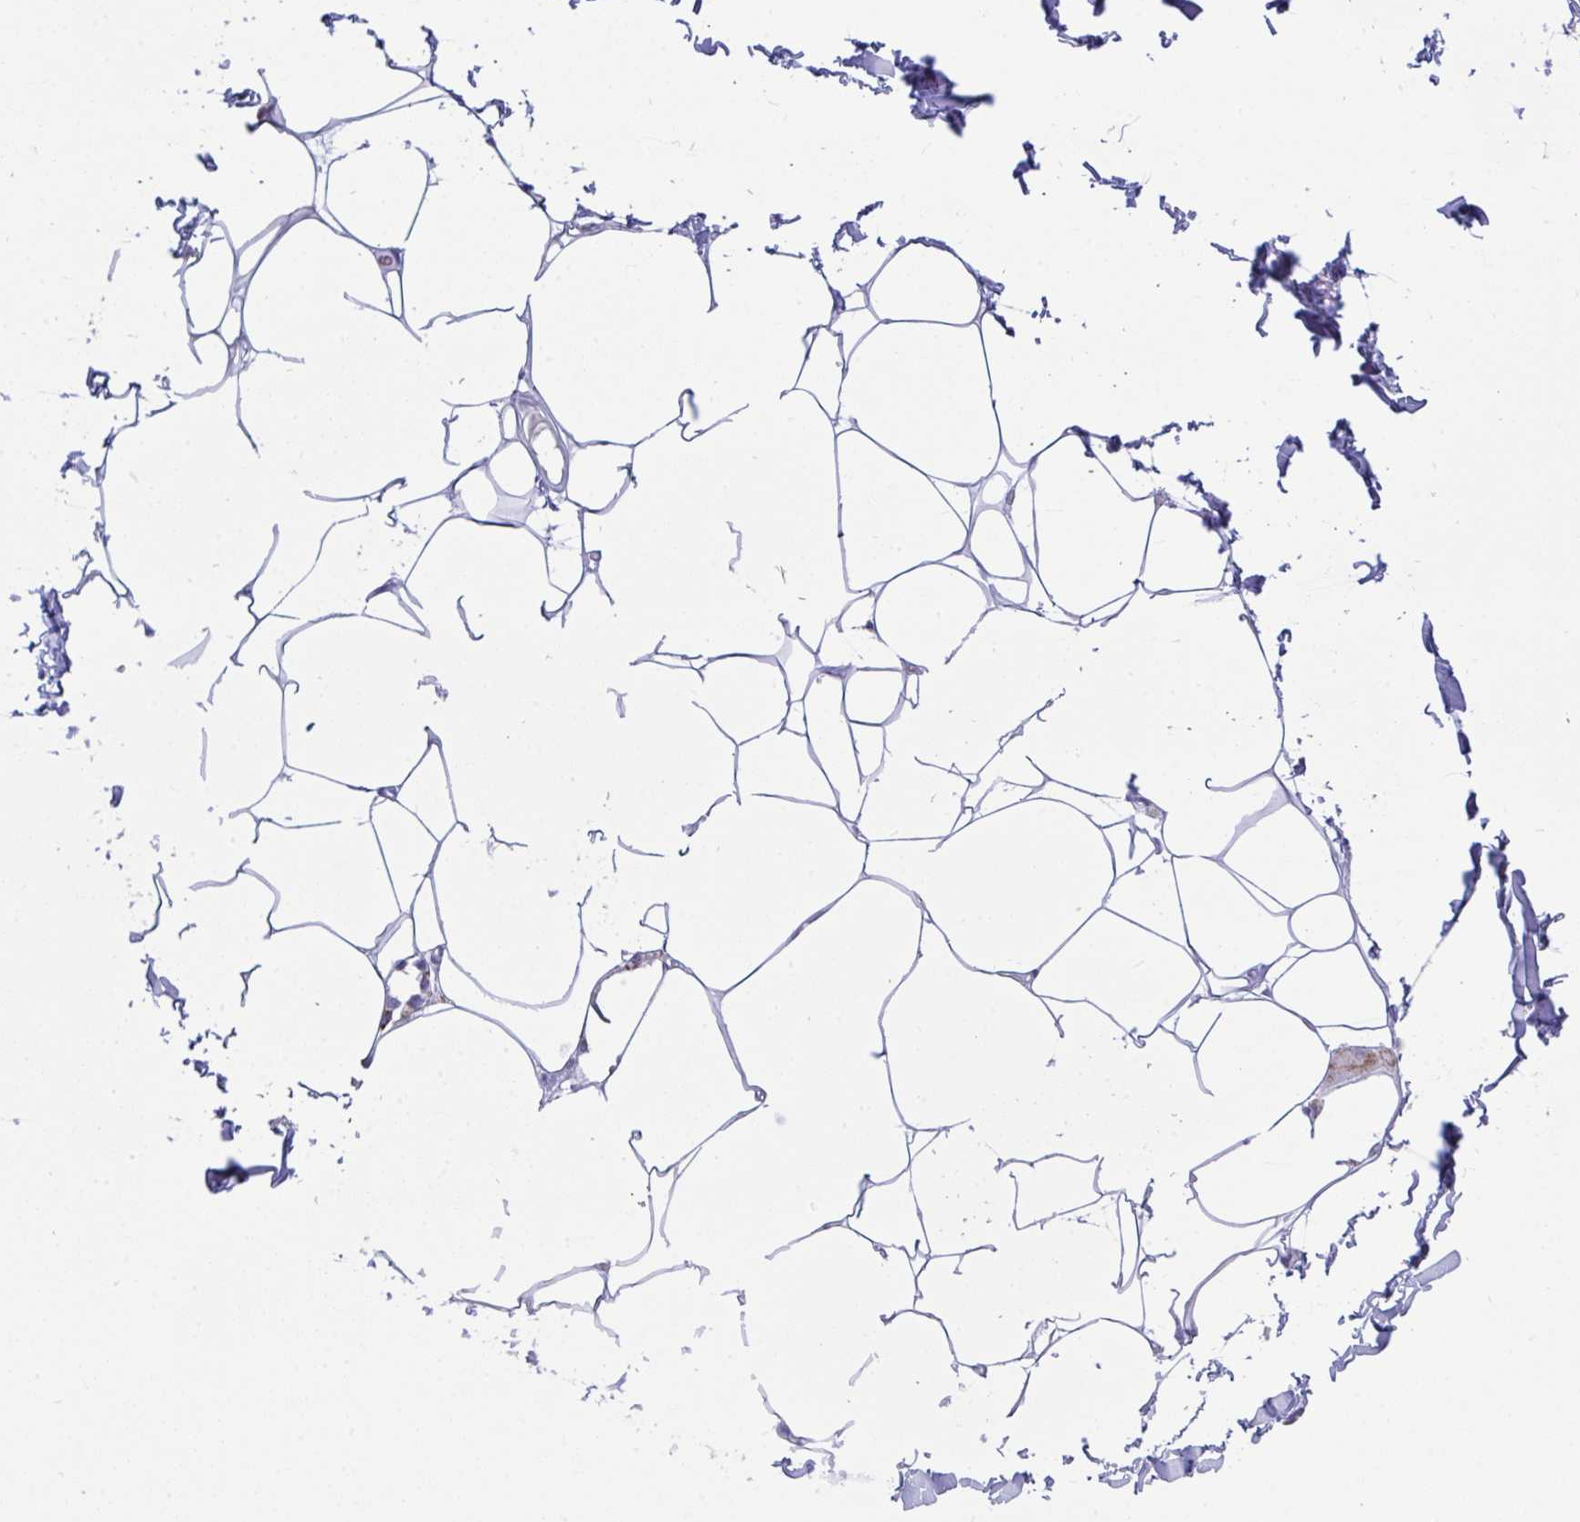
{"staining": {"intensity": "negative", "quantity": "none", "location": "none"}, "tissue": "adipose tissue", "cell_type": "Adipocytes", "image_type": "normal", "snomed": [{"axis": "morphology", "description": "Normal tissue, NOS"}, {"axis": "topography", "description": "Skin"}, {"axis": "topography", "description": "Peripheral nerve tissue"}], "caption": "Human adipose tissue stained for a protein using immunohistochemistry exhibits no staining in adipocytes.", "gene": "PLA2G12B", "patient": {"sex": "female", "age": 45}}